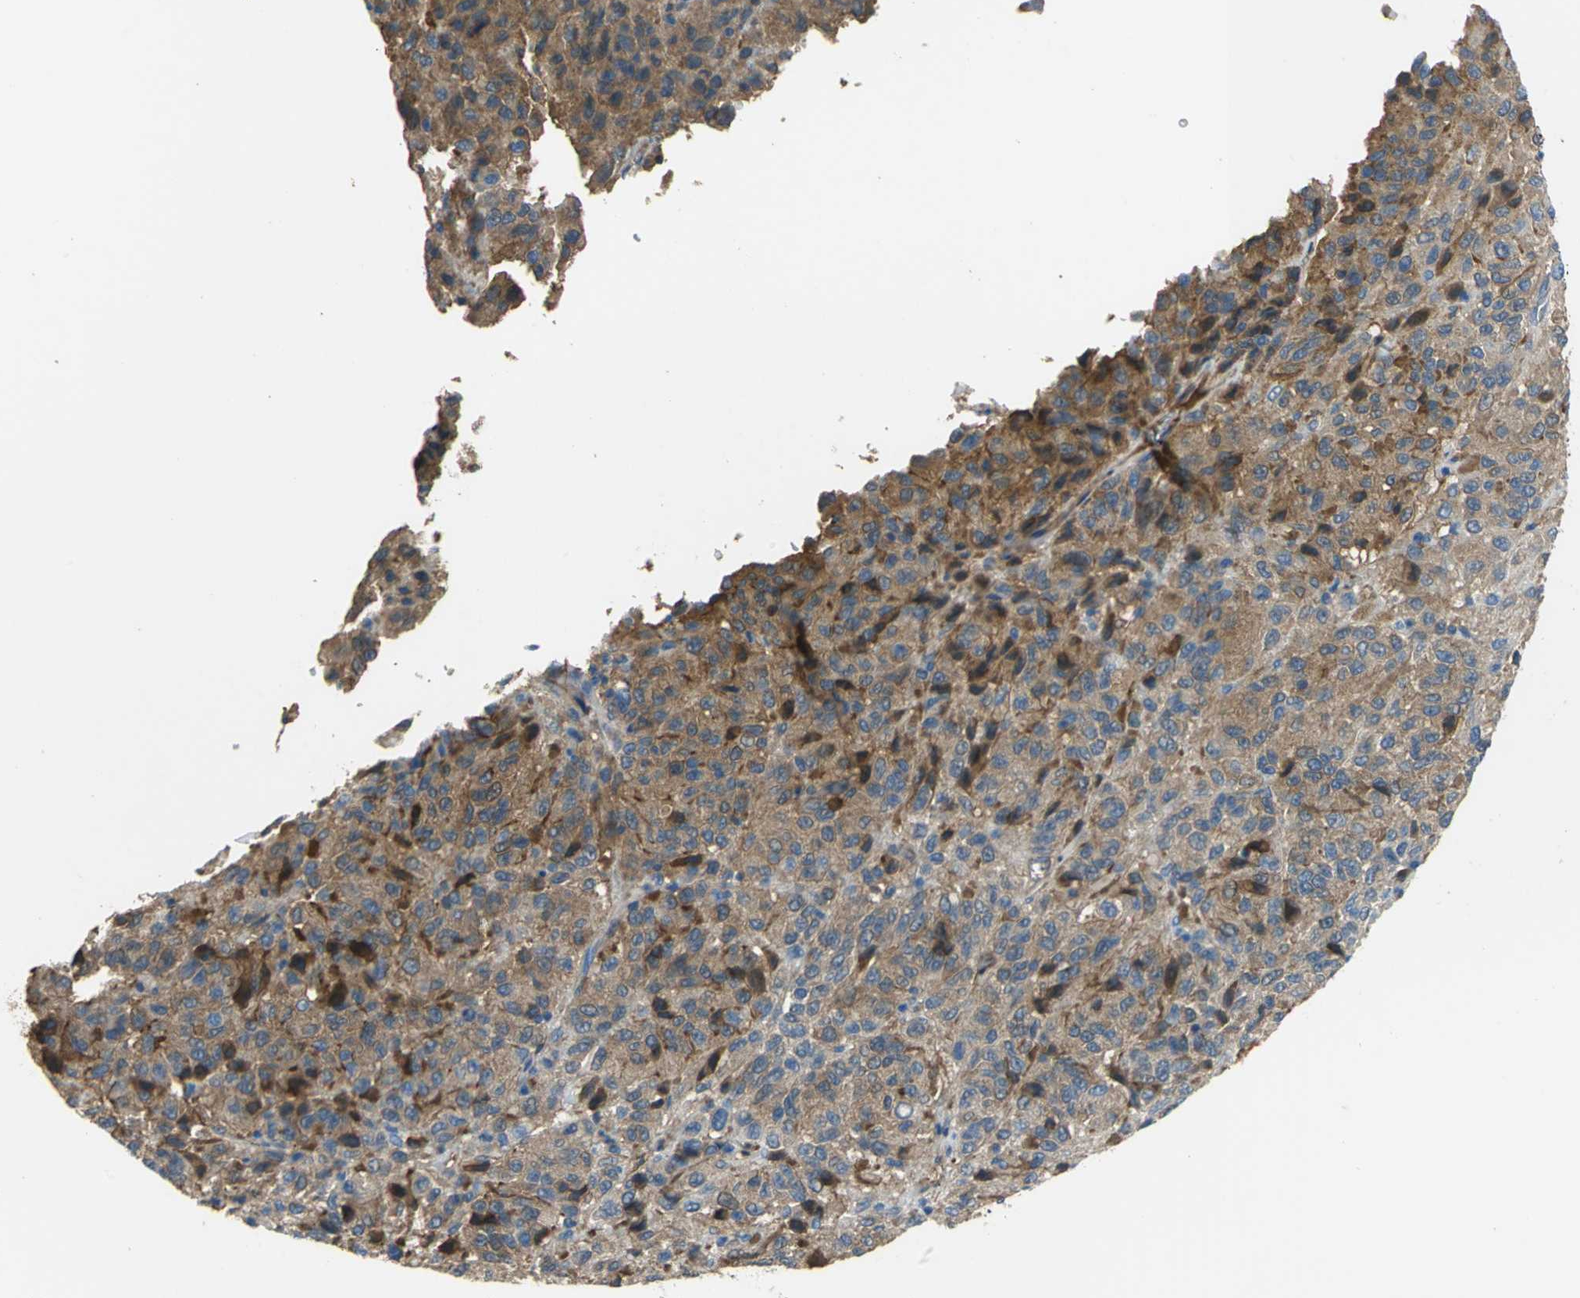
{"staining": {"intensity": "strong", "quantity": ">75%", "location": "cytoplasmic/membranous"}, "tissue": "melanoma", "cell_type": "Tumor cells", "image_type": "cancer", "snomed": [{"axis": "morphology", "description": "Malignant melanoma, Metastatic site"}, {"axis": "topography", "description": "Lung"}], "caption": "Malignant melanoma (metastatic site) stained with DAB (3,3'-diaminobenzidine) immunohistochemistry (IHC) exhibits high levels of strong cytoplasmic/membranous expression in approximately >75% of tumor cells.", "gene": "GYG2", "patient": {"sex": "male", "age": 64}}